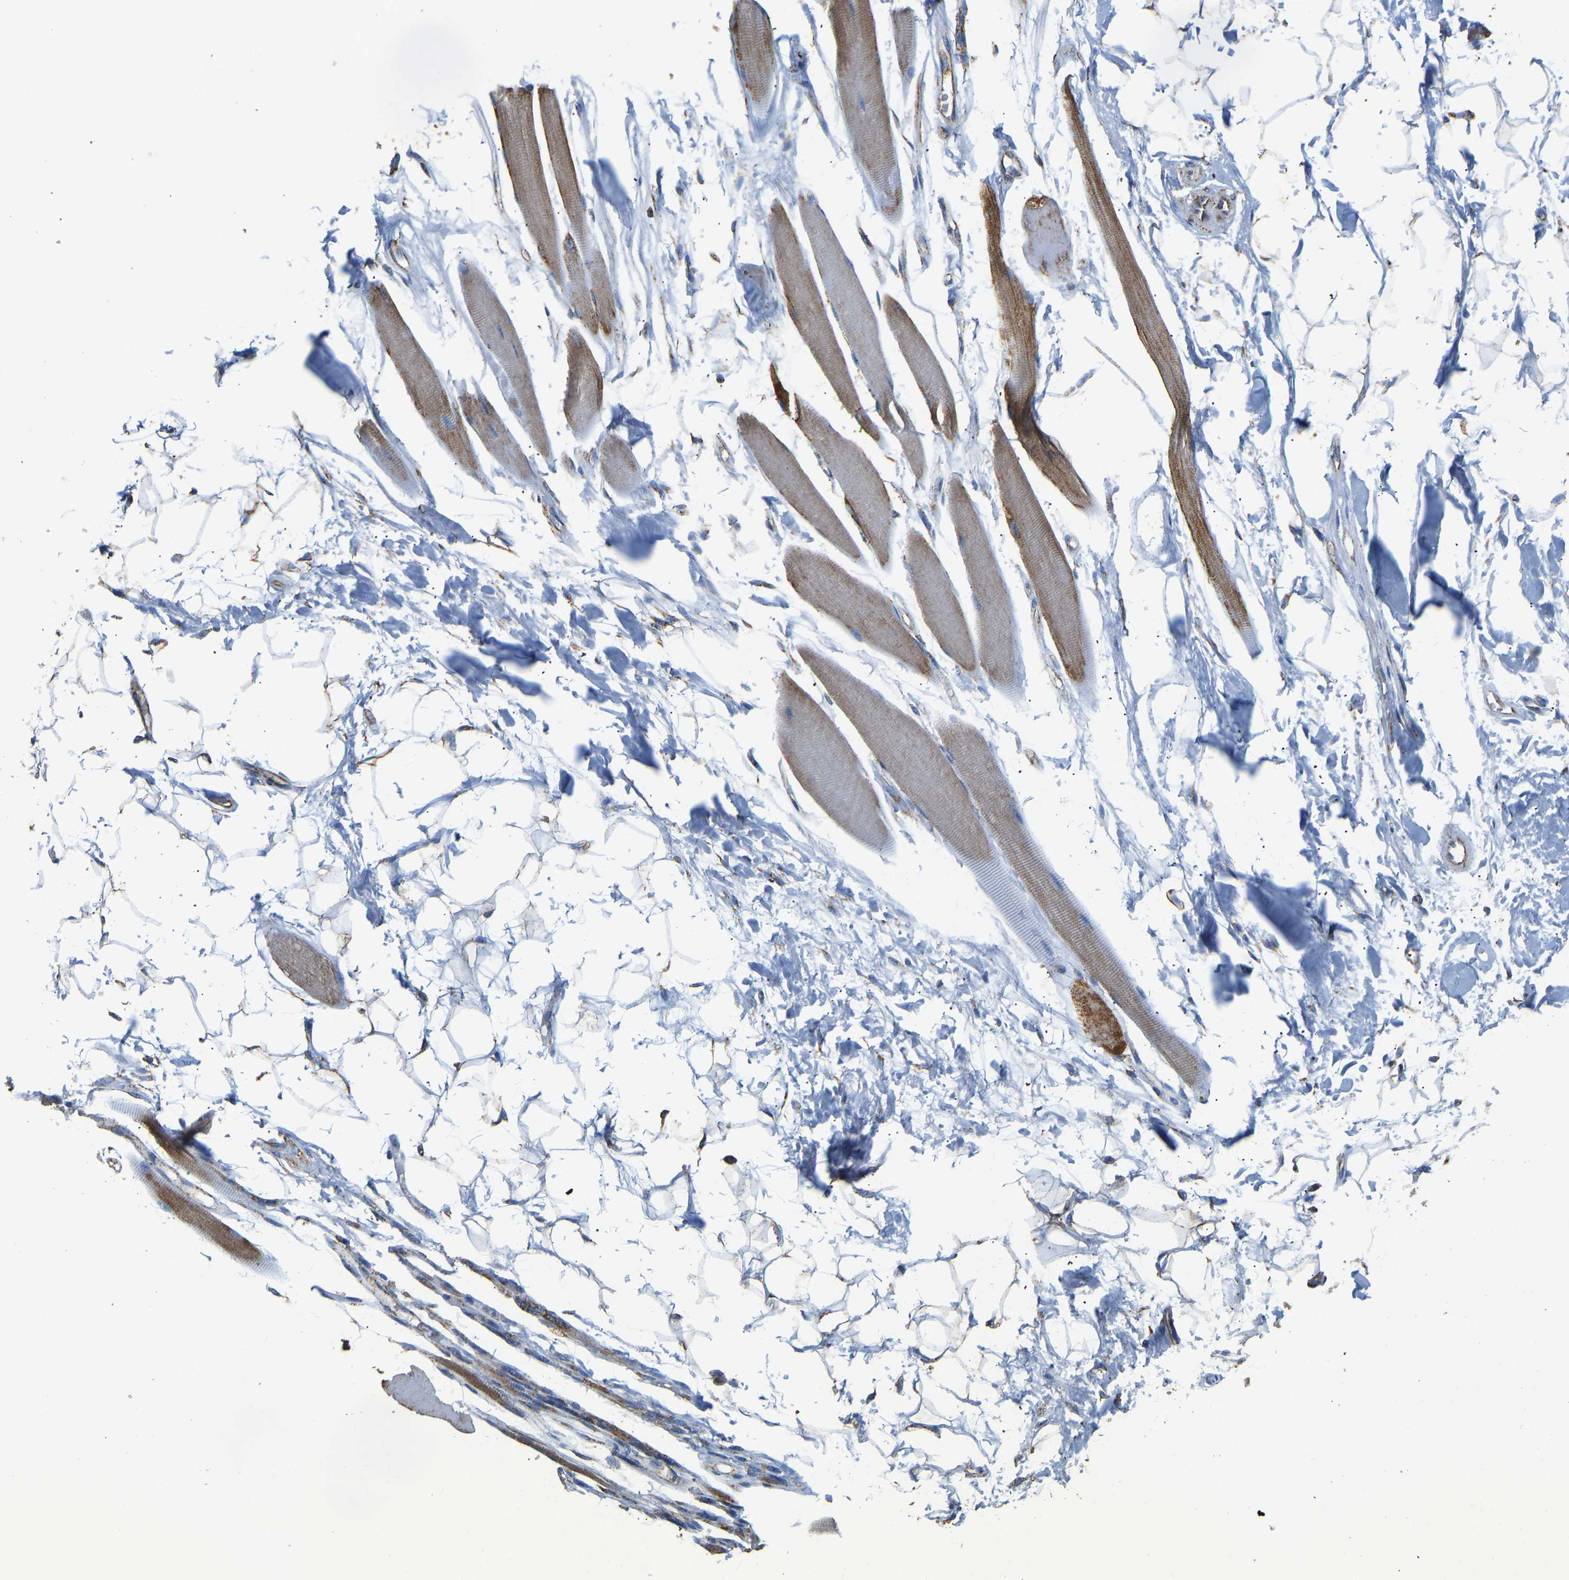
{"staining": {"intensity": "moderate", "quantity": "25%-75%", "location": "cytoplasmic/membranous"}, "tissue": "skeletal muscle", "cell_type": "Myocytes", "image_type": "normal", "snomed": [{"axis": "morphology", "description": "Normal tissue, NOS"}, {"axis": "topography", "description": "Skeletal muscle"}, {"axis": "topography", "description": "Peripheral nerve tissue"}], "caption": "Immunohistochemical staining of benign human skeletal muscle displays moderate cytoplasmic/membranous protein expression in approximately 25%-75% of myocytes. Using DAB (brown) and hematoxylin (blue) stains, captured at high magnification using brightfield microscopy.", "gene": "IRX6", "patient": {"sex": "female", "age": 84}}